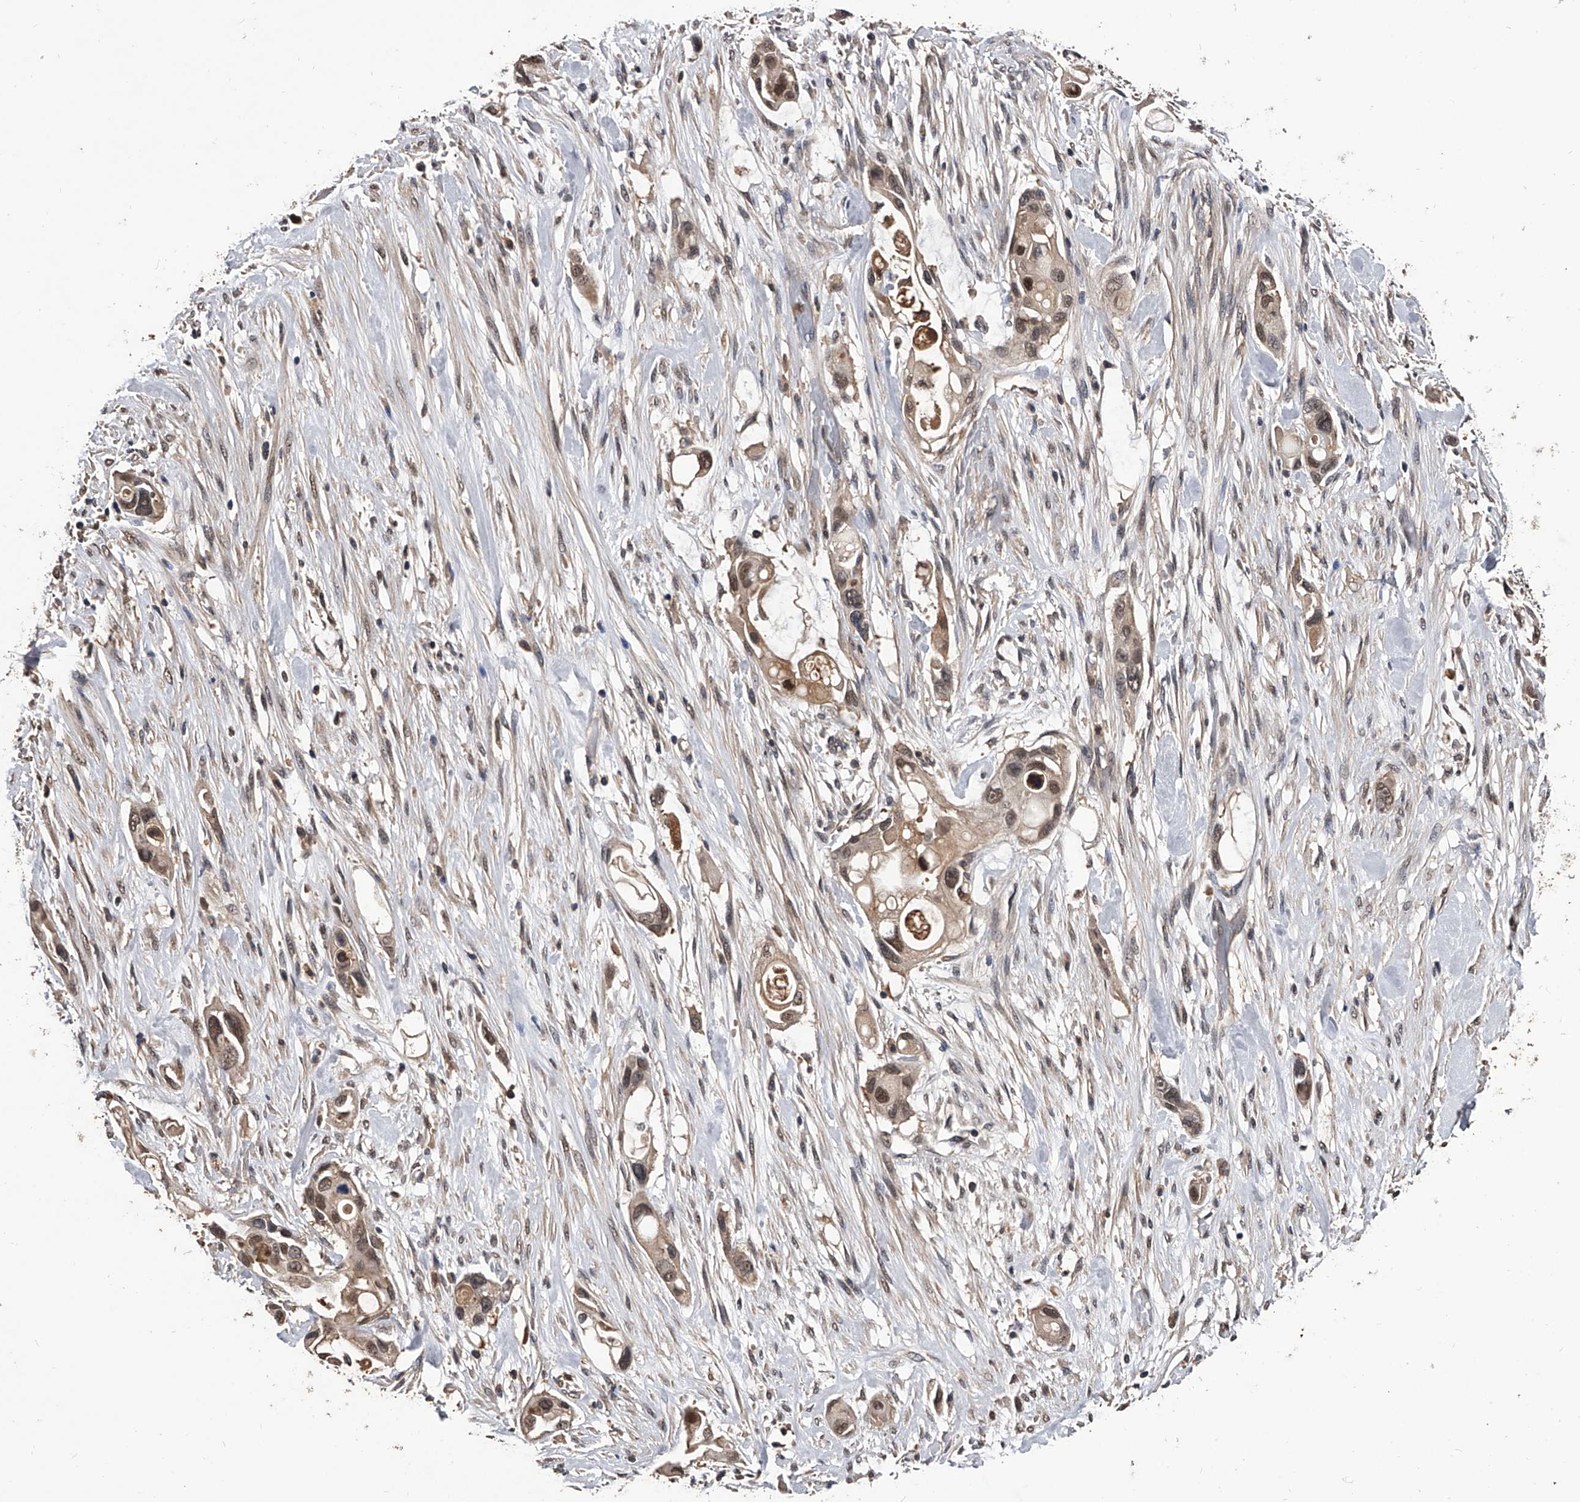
{"staining": {"intensity": "moderate", "quantity": "25%-75%", "location": "cytoplasmic/membranous,nuclear"}, "tissue": "pancreatic cancer", "cell_type": "Tumor cells", "image_type": "cancer", "snomed": [{"axis": "morphology", "description": "Adenocarcinoma, NOS"}, {"axis": "topography", "description": "Pancreas"}], "caption": "About 25%-75% of tumor cells in human adenocarcinoma (pancreatic) show moderate cytoplasmic/membranous and nuclear protein expression as visualized by brown immunohistochemical staining.", "gene": "EFCAB7", "patient": {"sex": "female", "age": 60}}